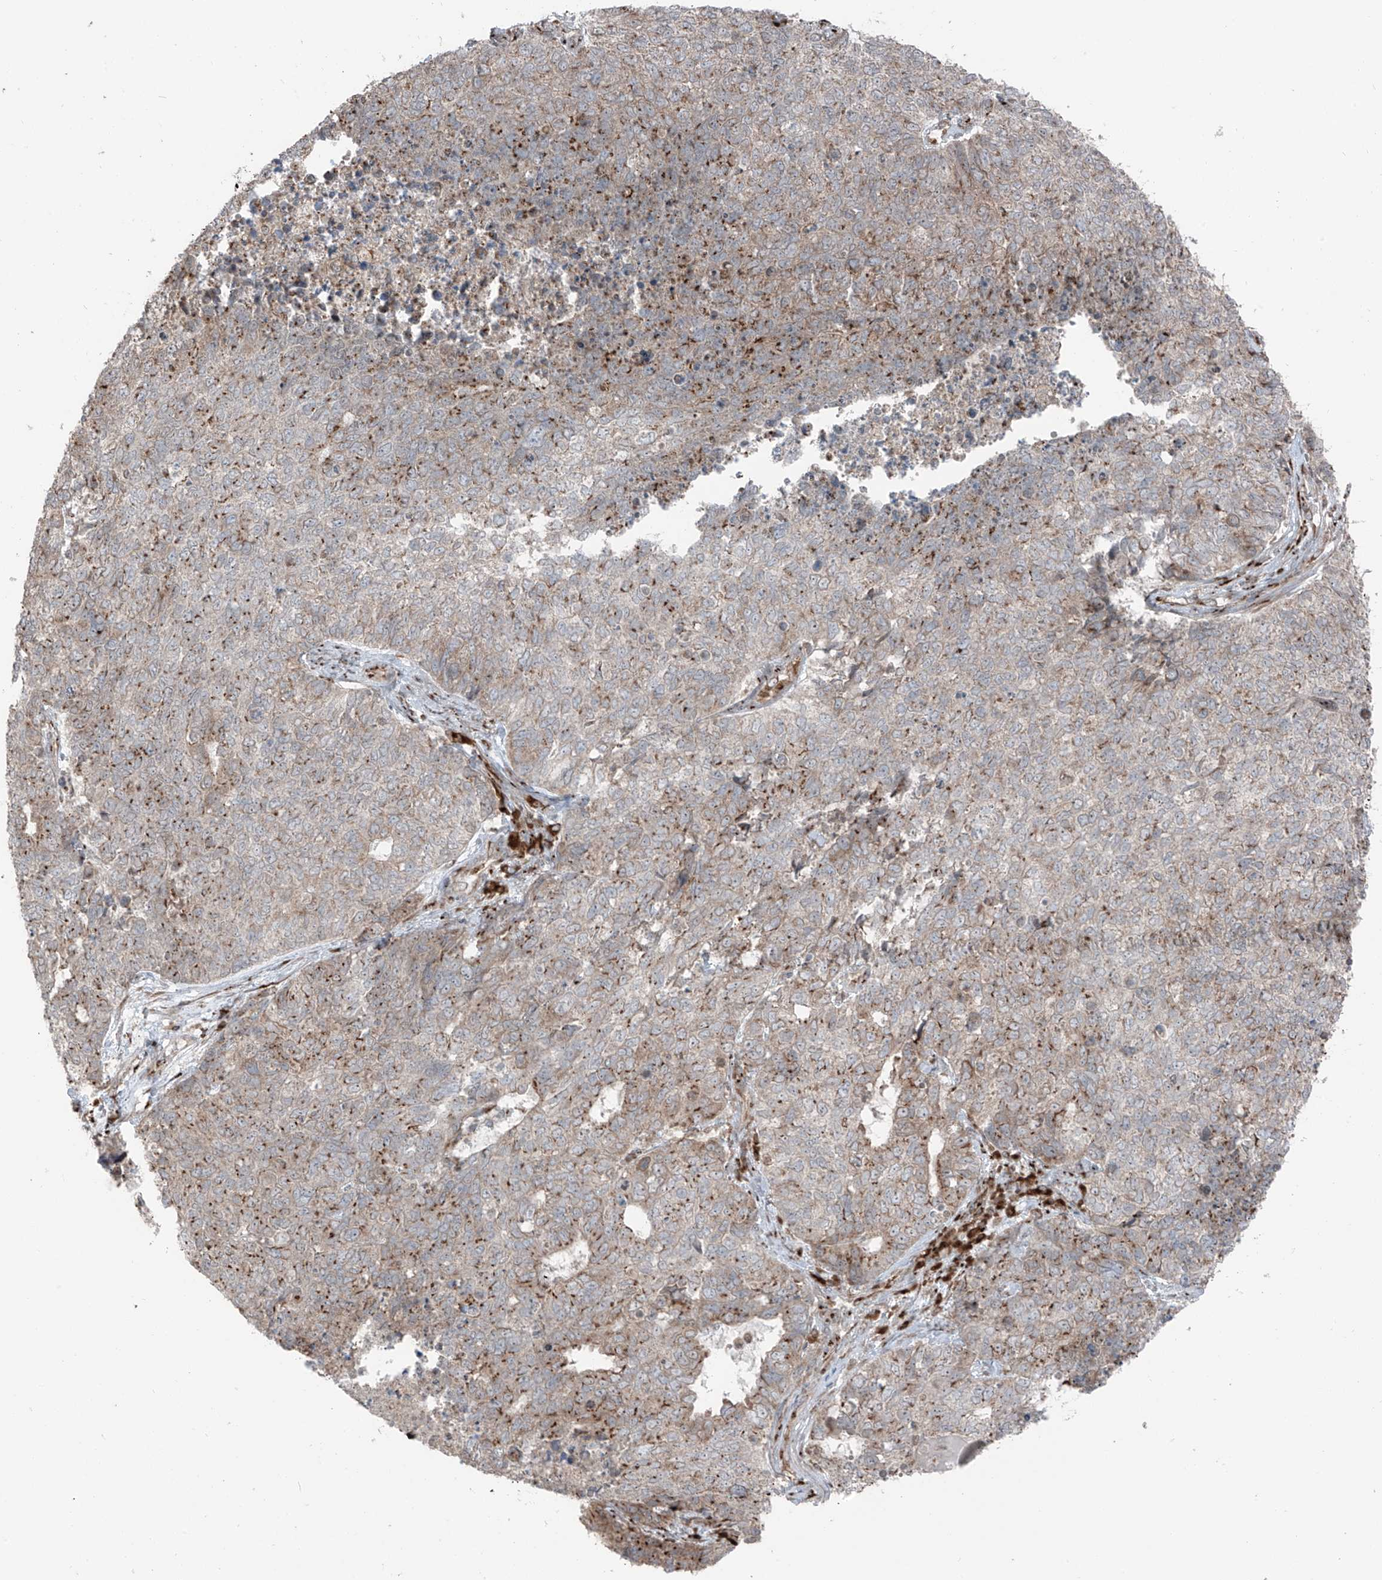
{"staining": {"intensity": "moderate", "quantity": "25%-75%", "location": "cytoplasmic/membranous"}, "tissue": "cervical cancer", "cell_type": "Tumor cells", "image_type": "cancer", "snomed": [{"axis": "morphology", "description": "Squamous cell carcinoma, NOS"}, {"axis": "topography", "description": "Cervix"}], "caption": "This is an image of IHC staining of cervical cancer, which shows moderate expression in the cytoplasmic/membranous of tumor cells.", "gene": "ERLEC1", "patient": {"sex": "female", "age": 63}}